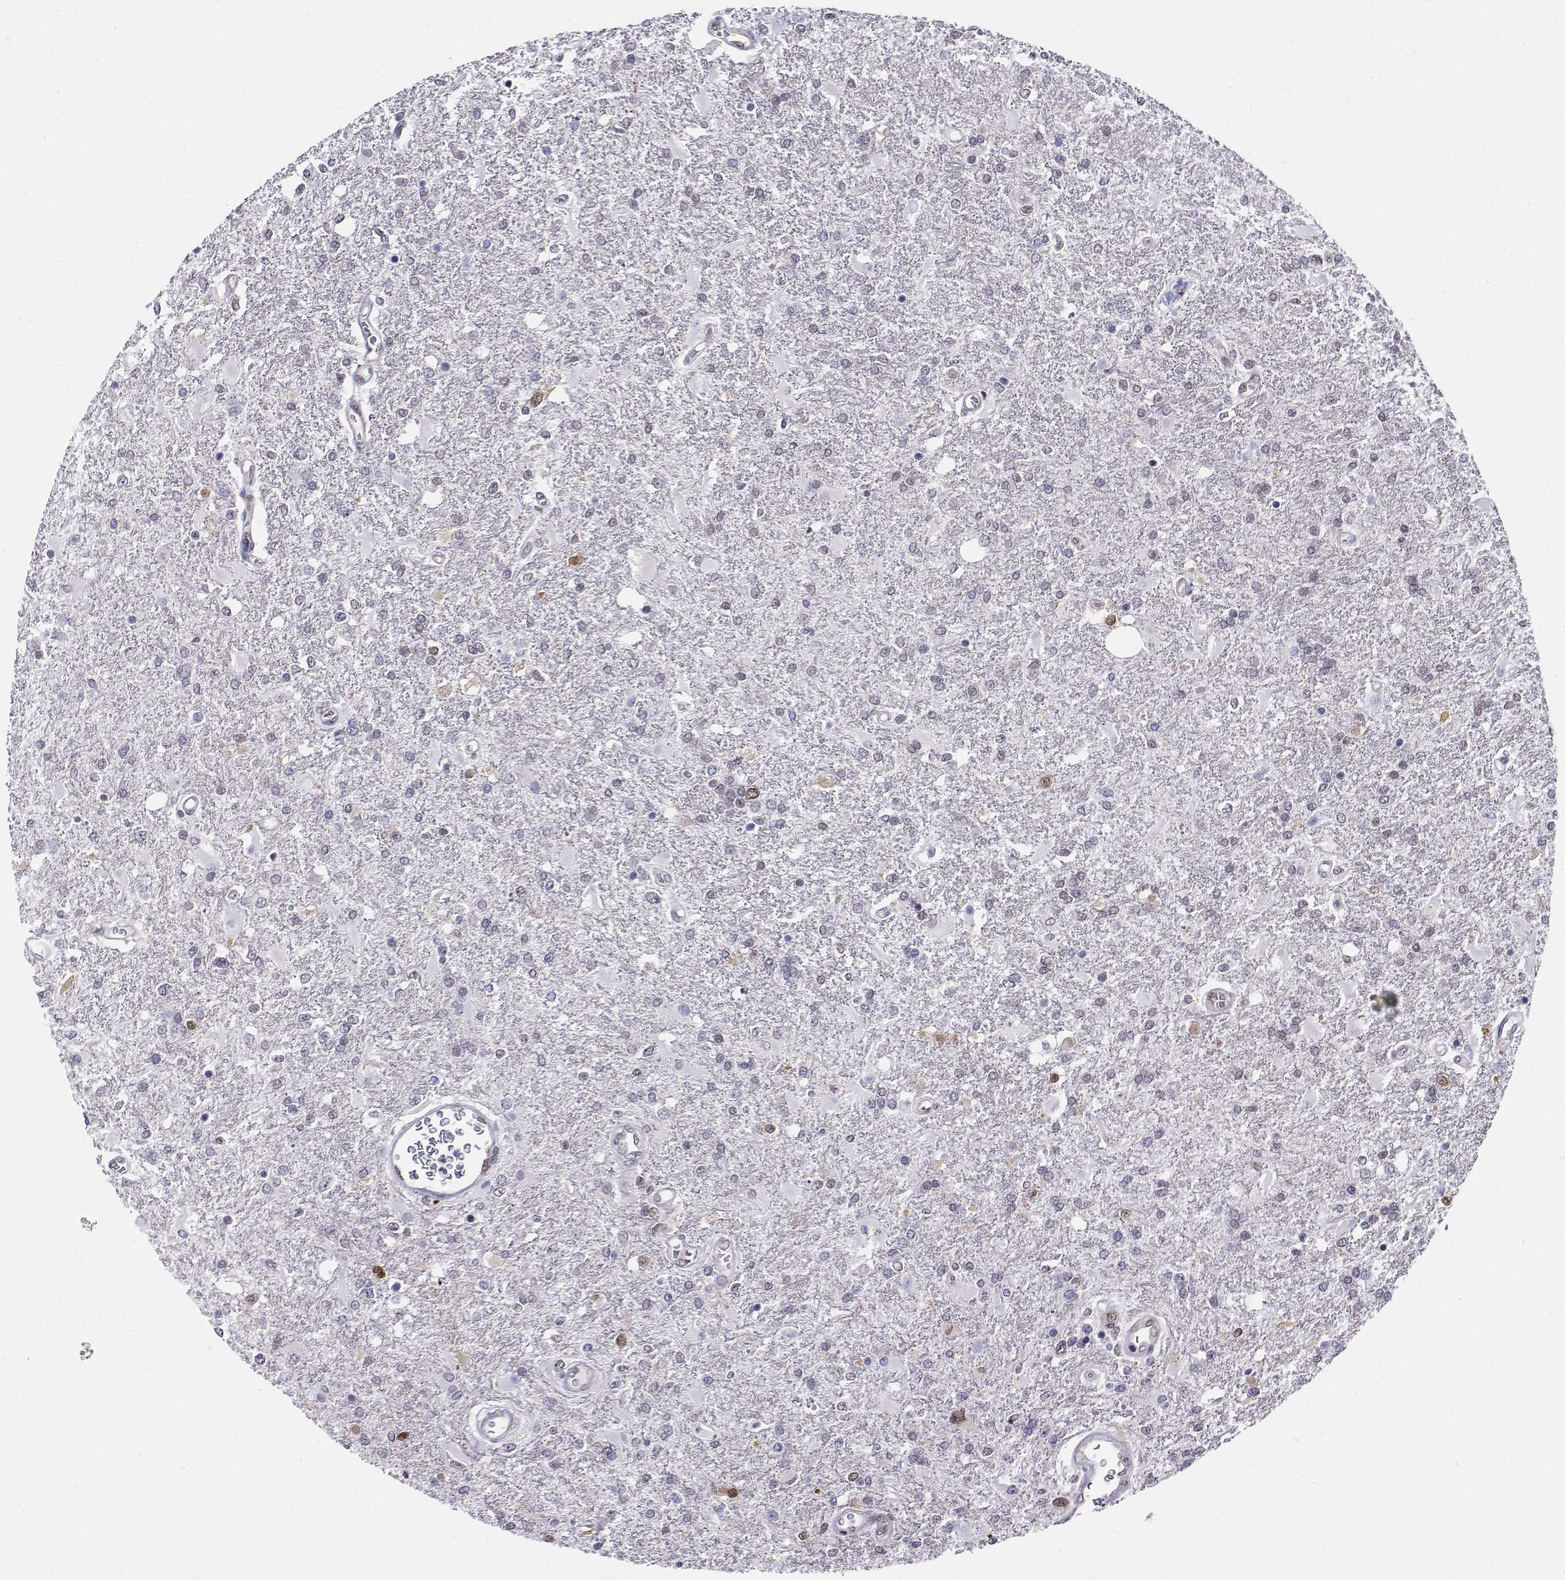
{"staining": {"intensity": "negative", "quantity": "none", "location": "none"}, "tissue": "glioma", "cell_type": "Tumor cells", "image_type": "cancer", "snomed": [{"axis": "morphology", "description": "Glioma, malignant, High grade"}, {"axis": "topography", "description": "Cerebral cortex"}], "caption": "A photomicrograph of malignant glioma (high-grade) stained for a protein shows no brown staining in tumor cells.", "gene": "ERF", "patient": {"sex": "male", "age": 79}}